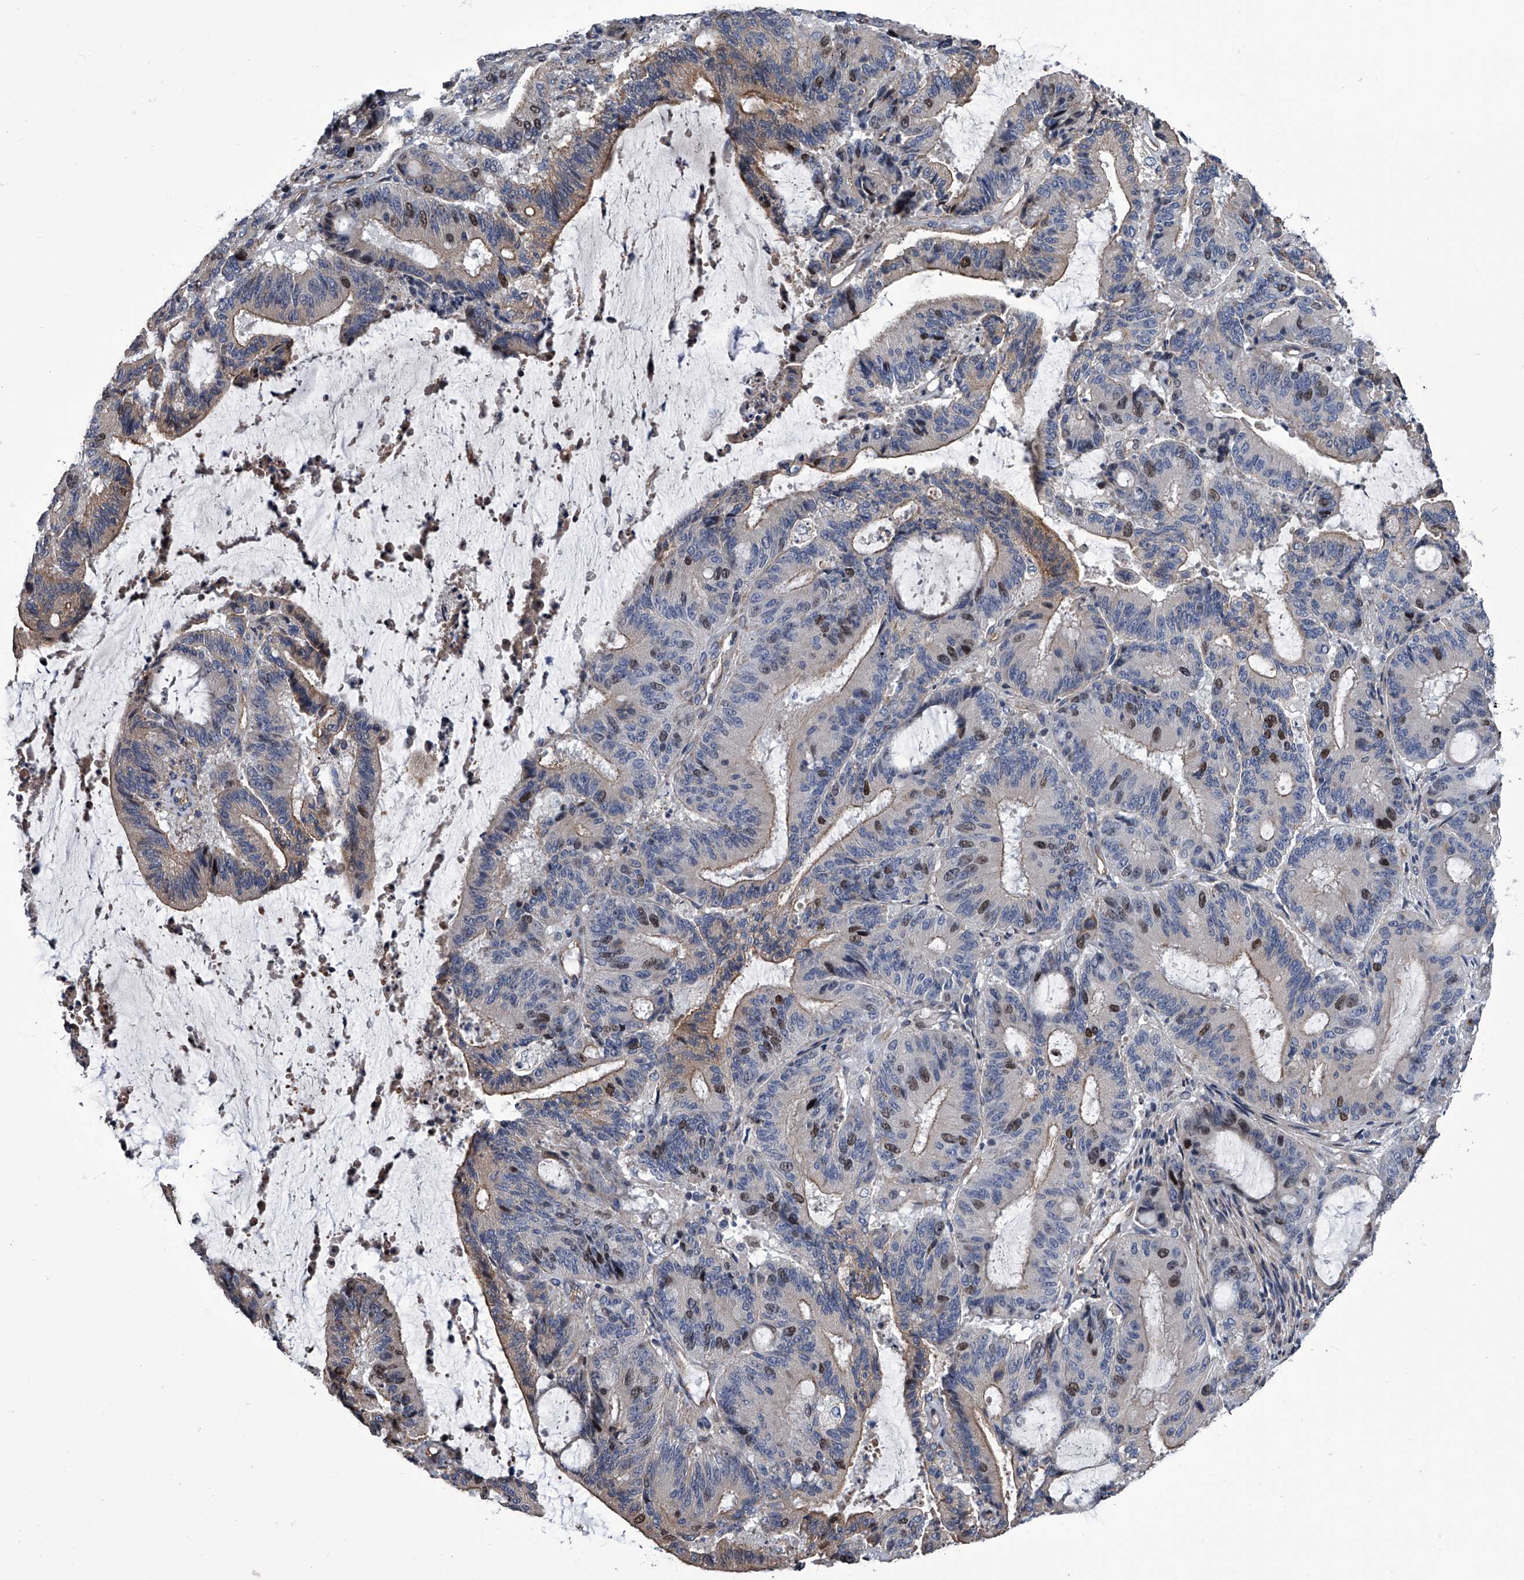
{"staining": {"intensity": "moderate", "quantity": "<25%", "location": "cytoplasmic/membranous,nuclear"}, "tissue": "liver cancer", "cell_type": "Tumor cells", "image_type": "cancer", "snomed": [{"axis": "morphology", "description": "Normal tissue, NOS"}, {"axis": "morphology", "description": "Cholangiocarcinoma"}, {"axis": "topography", "description": "Liver"}, {"axis": "topography", "description": "Peripheral nerve tissue"}], "caption": "This histopathology image exhibits immunohistochemistry (IHC) staining of human liver cancer (cholangiocarcinoma), with low moderate cytoplasmic/membranous and nuclear positivity in approximately <25% of tumor cells.", "gene": "ABCG1", "patient": {"sex": "female", "age": 73}}